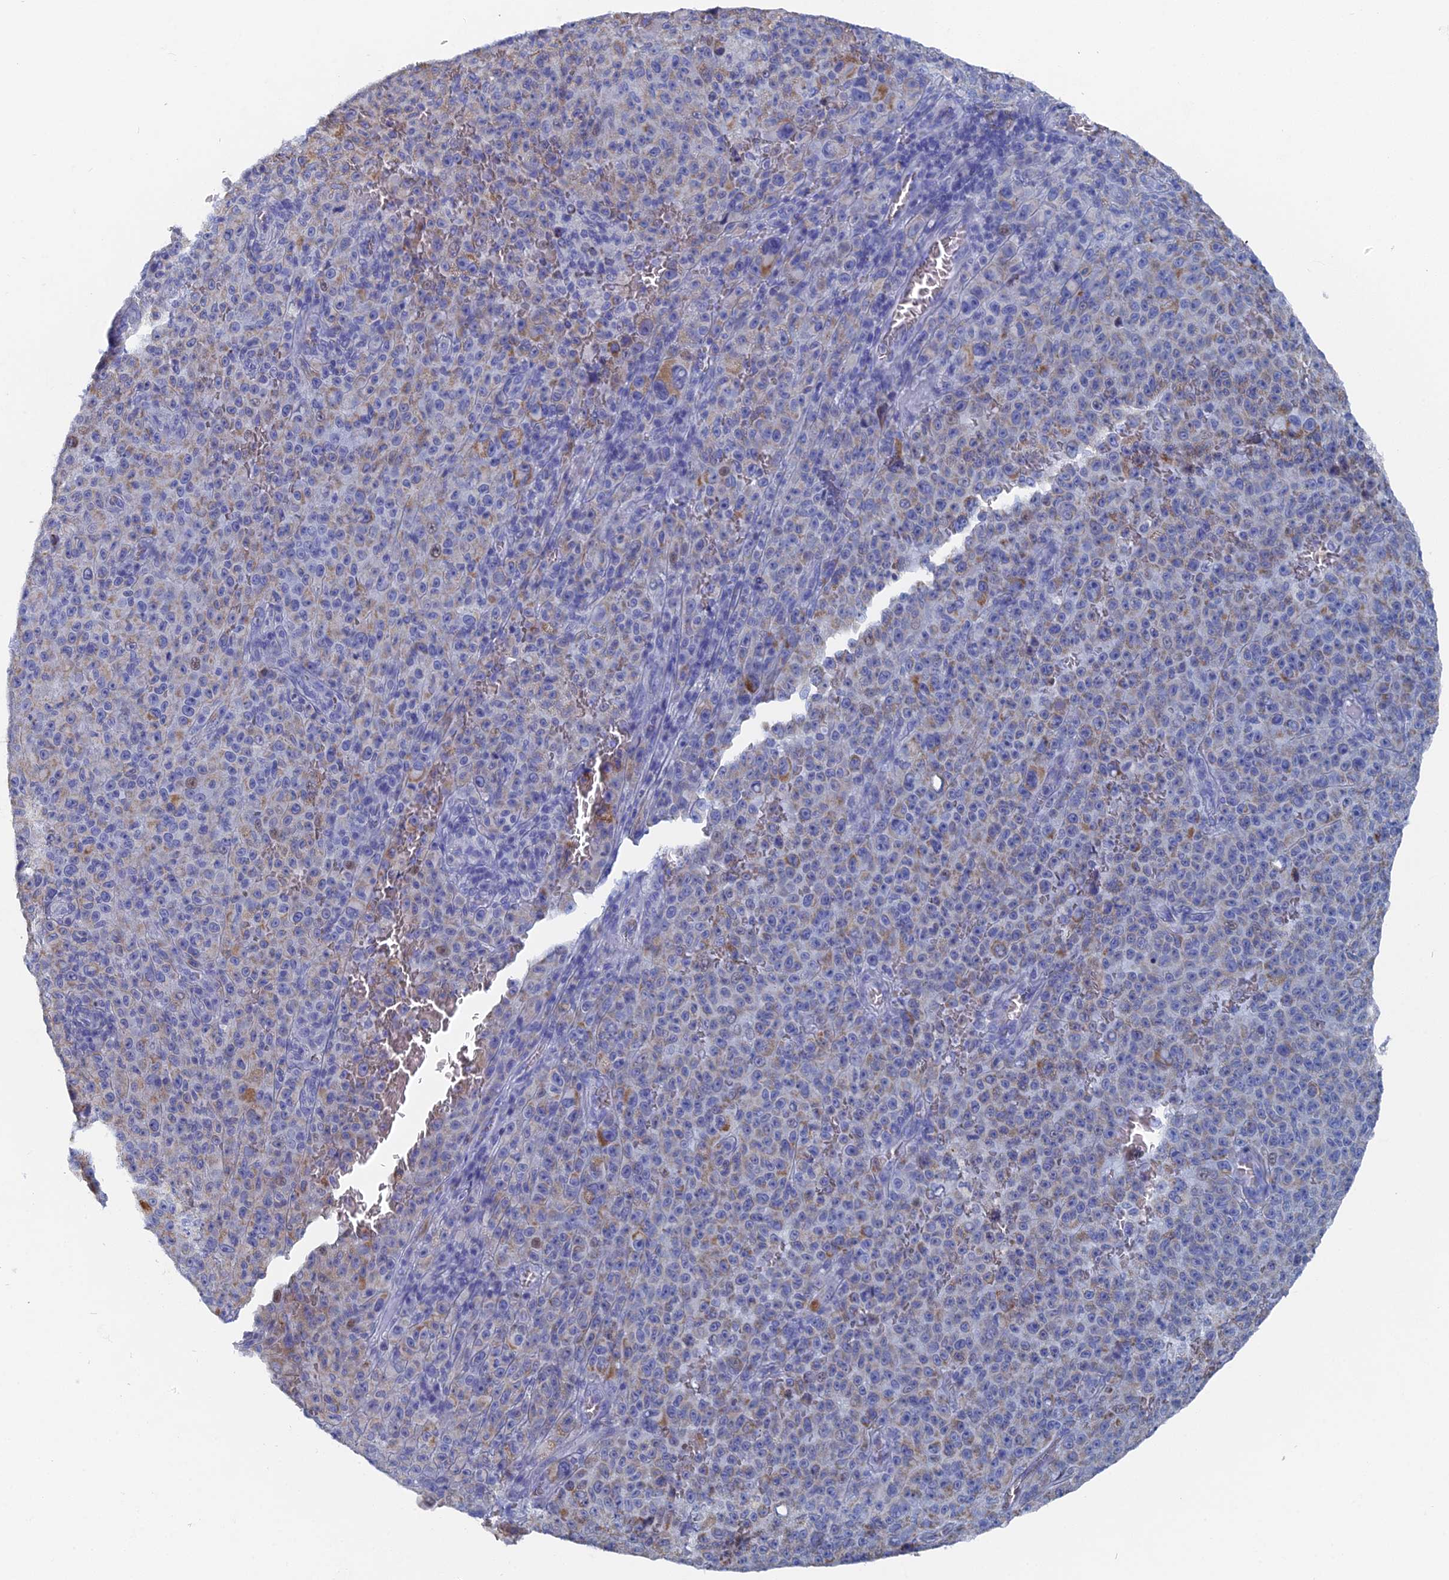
{"staining": {"intensity": "negative", "quantity": "none", "location": "none"}, "tissue": "melanoma", "cell_type": "Tumor cells", "image_type": "cancer", "snomed": [{"axis": "morphology", "description": "Malignant melanoma, NOS"}, {"axis": "topography", "description": "Skin"}], "caption": "Human melanoma stained for a protein using immunohistochemistry displays no expression in tumor cells.", "gene": "HIGD1A", "patient": {"sex": "female", "age": 82}}